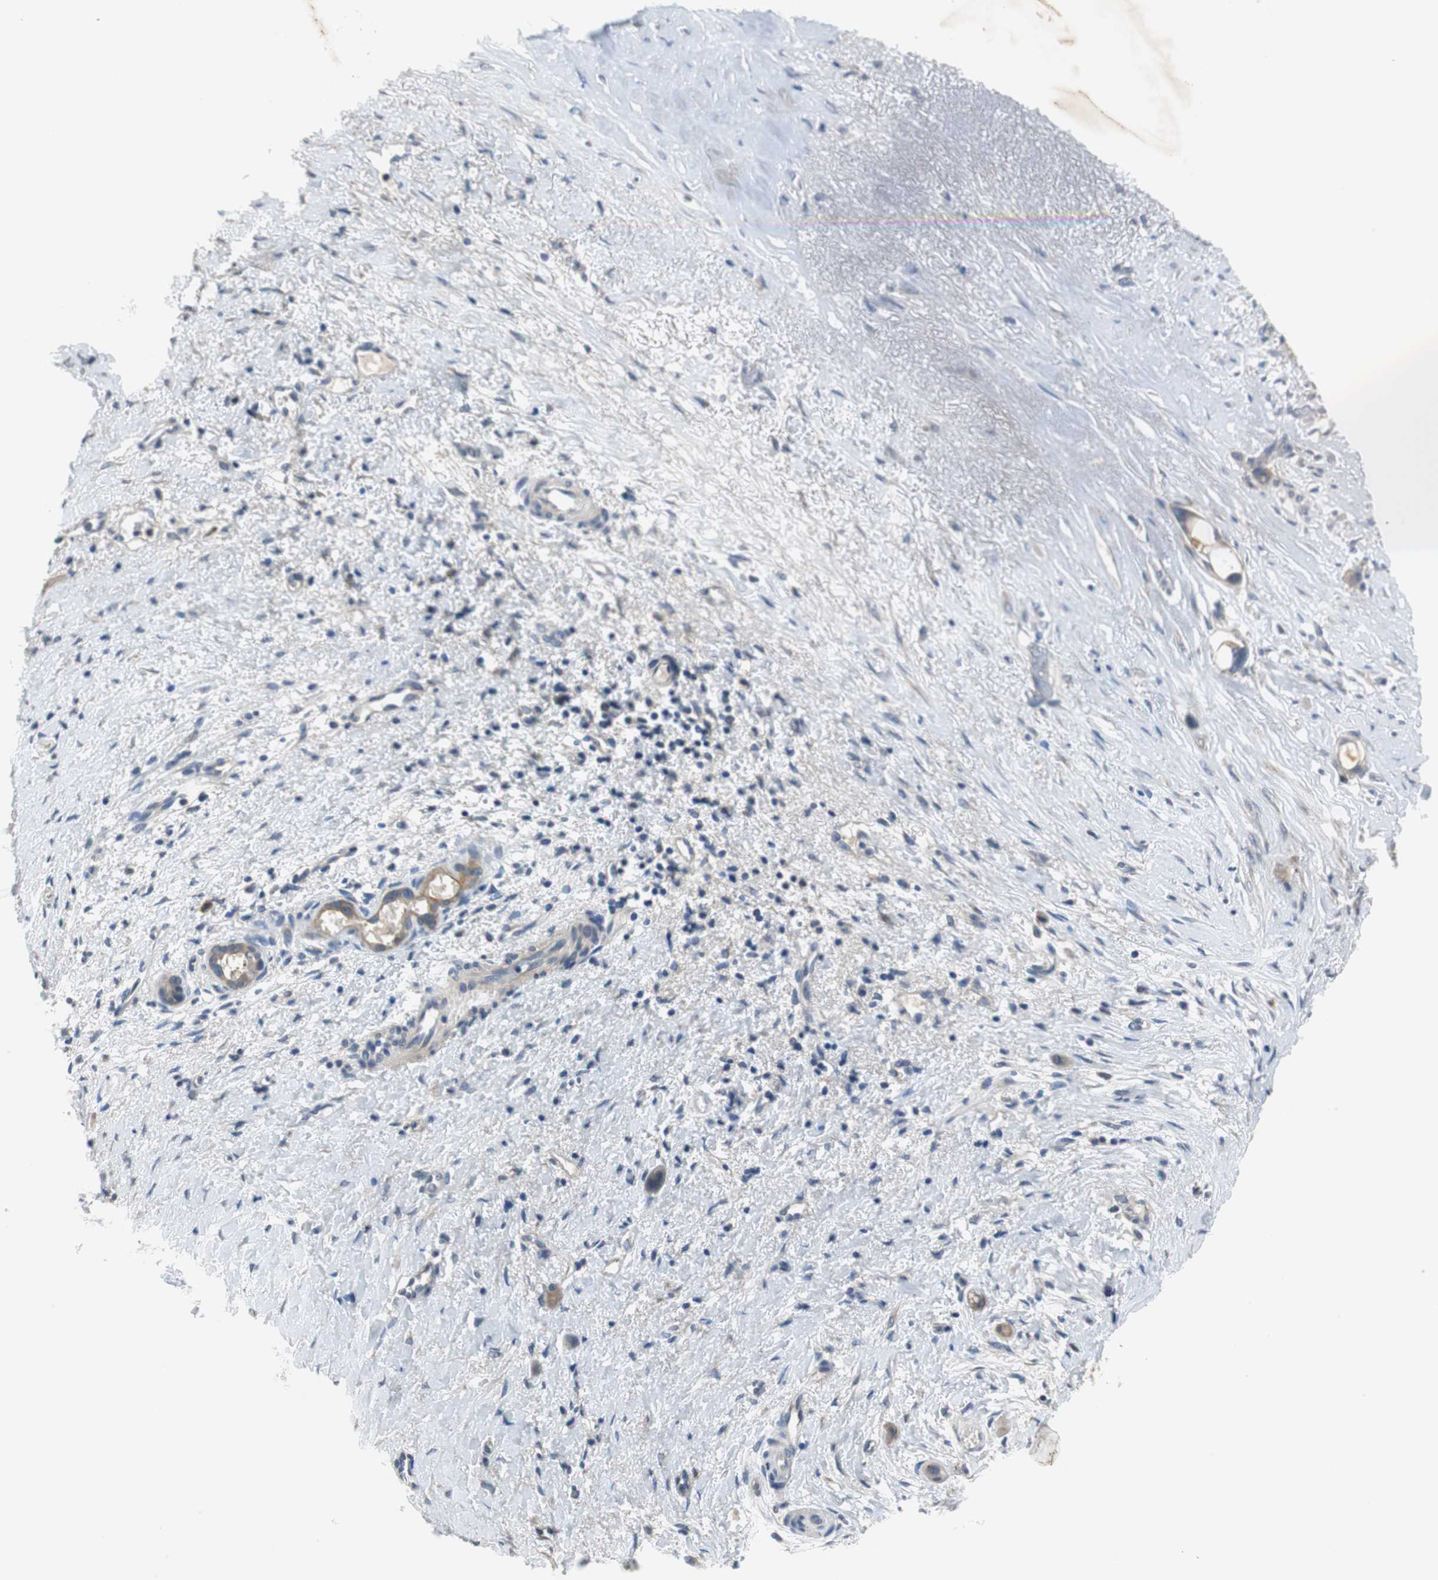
{"staining": {"intensity": "weak", "quantity": ">75%", "location": "cytoplasmic/membranous"}, "tissue": "liver cancer", "cell_type": "Tumor cells", "image_type": "cancer", "snomed": [{"axis": "morphology", "description": "Cholangiocarcinoma"}, {"axis": "topography", "description": "Liver"}], "caption": "This is a photomicrograph of immunohistochemistry (IHC) staining of liver cancer (cholangiocarcinoma), which shows weak expression in the cytoplasmic/membranous of tumor cells.", "gene": "FADS2", "patient": {"sex": "female", "age": 65}}